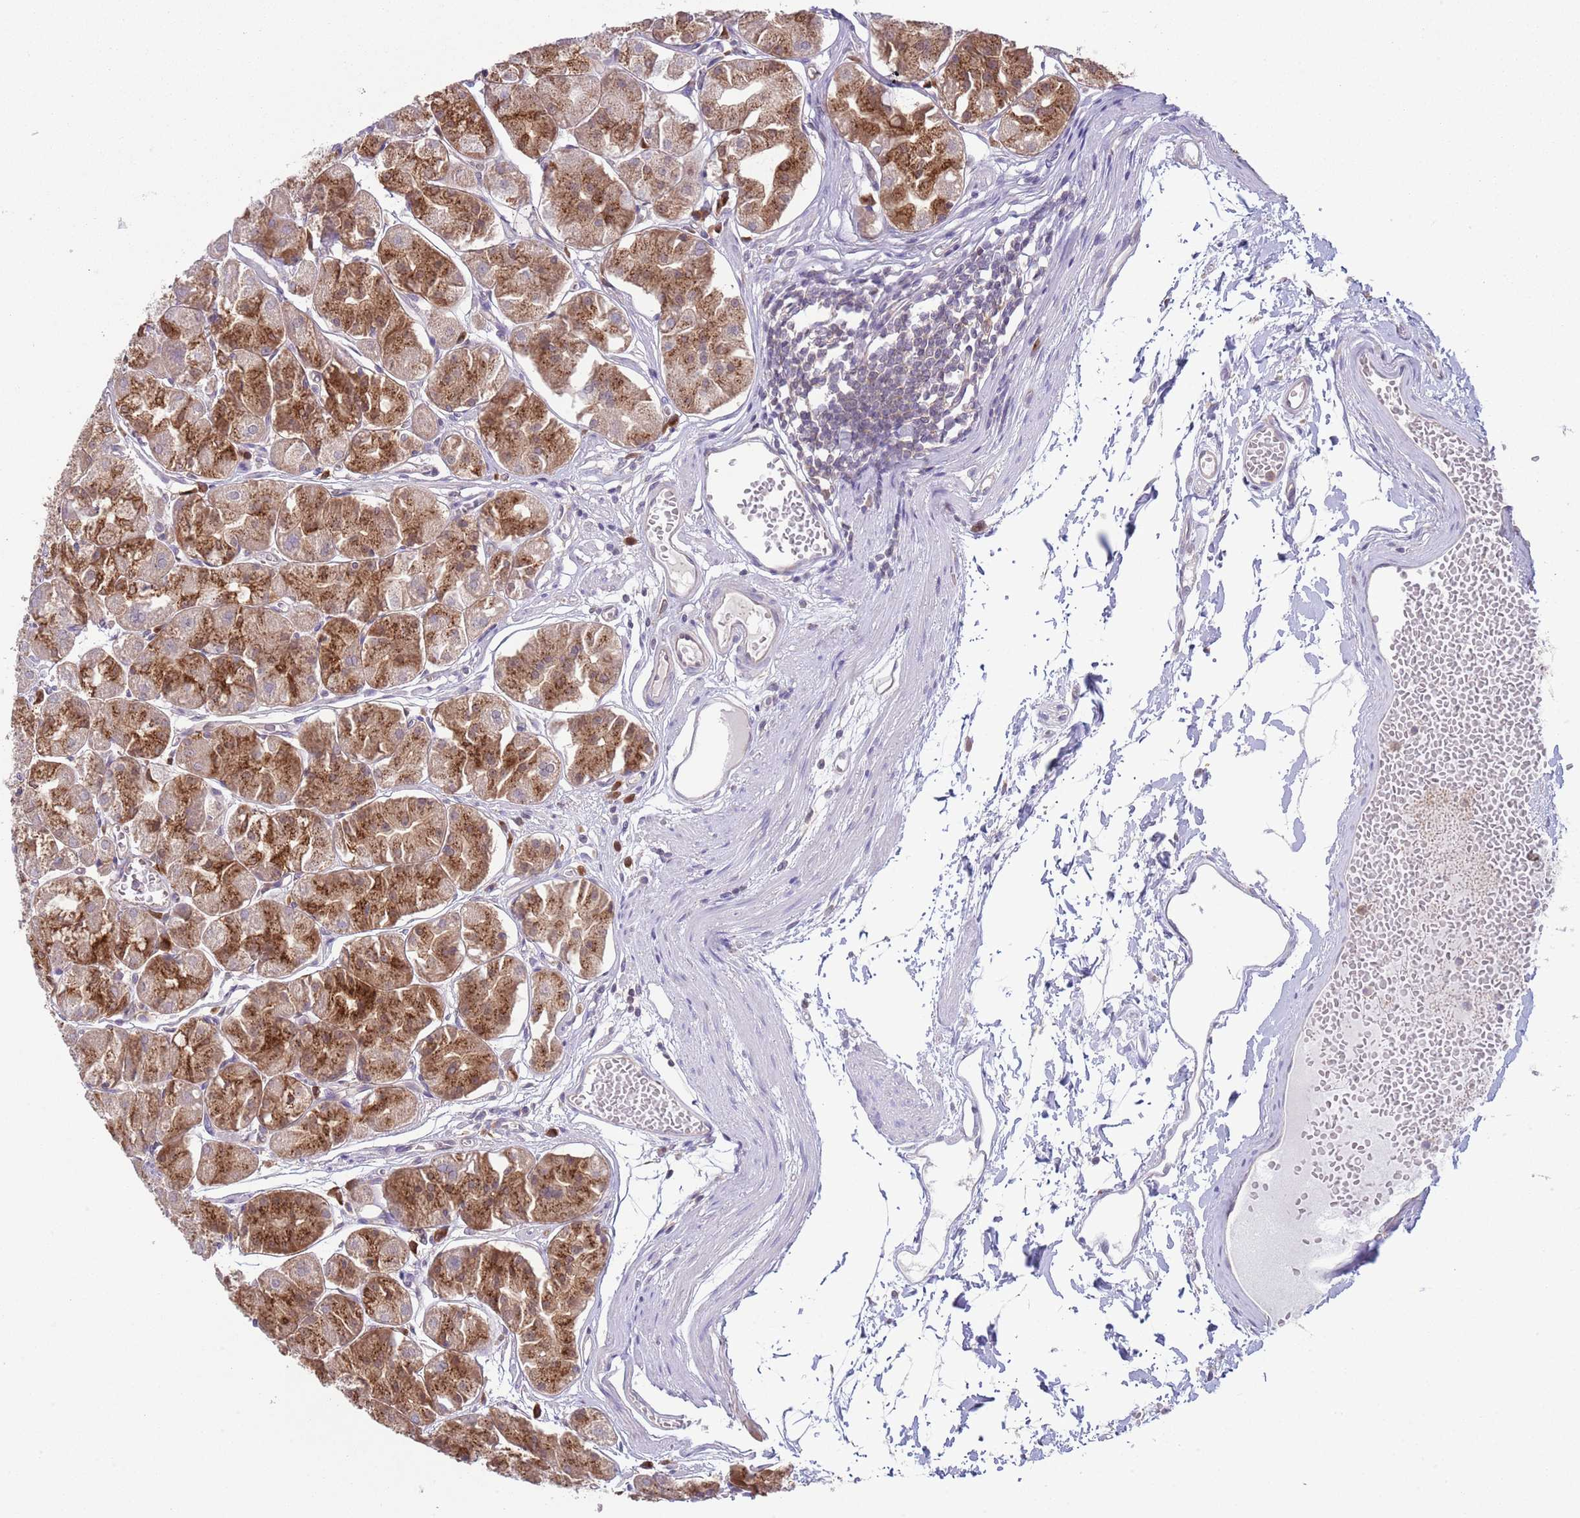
{"staining": {"intensity": "strong", "quantity": ">75%", "location": "cytoplasmic/membranous"}, "tissue": "stomach", "cell_type": "Glandular cells", "image_type": "normal", "snomed": [{"axis": "morphology", "description": "Normal tissue, NOS"}, {"axis": "topography", "description": "Stomach"}], "caption": "Protein analysis of unremarkable stomach demonstrates strong cytoplasmic/membranous staining in approximately >75% of glandular cells. (Stains: DAB (3,3'-diaminobenzidine) in brown, nuclei in blue, Microscopy: brightfield microscopy at high magnification).", "gene": "COPE", "patient": {"sex": "male", "age": 55}}